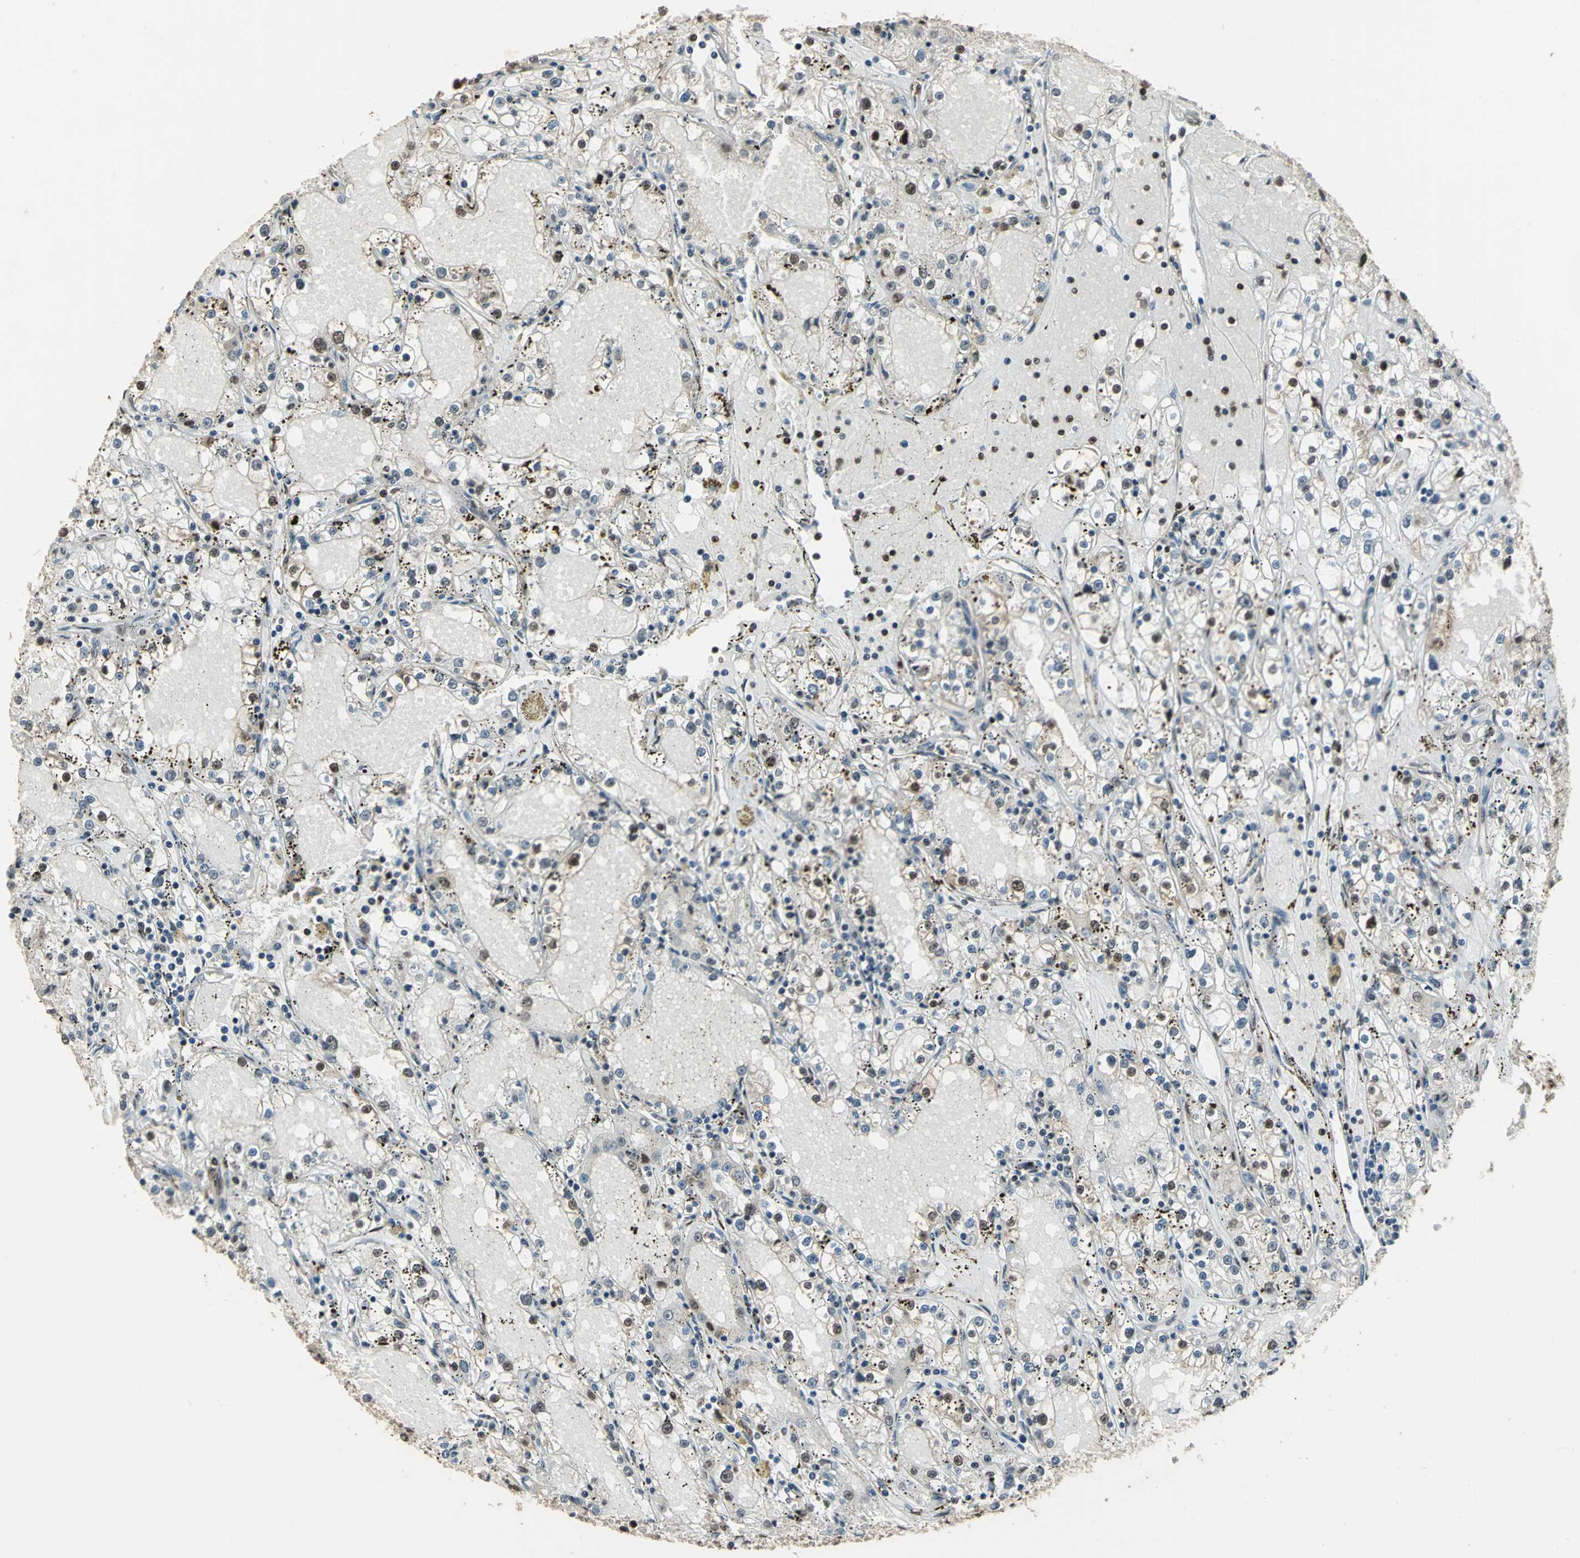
{"staining": {"intensity": "weak", "quantity": ">75%", "location": "nuclear"}, "tissue": "renal cancer", "cell_type": "Tumor cells", "image_type": "cancer", "snomed": [{"axis": "morphology", "description": "Adenocarcinoma, NOS"}, {"axis": "topography", "description": "Kidney"}], "caption": "This photomicrograph displays IHC staining of human renal cancer (adenocarcinoma), with low weak nuclear staining in about >75% of tumor cells.", "gene": "MIS18BP1", "patient": {"sex": "male", "age": 56}}